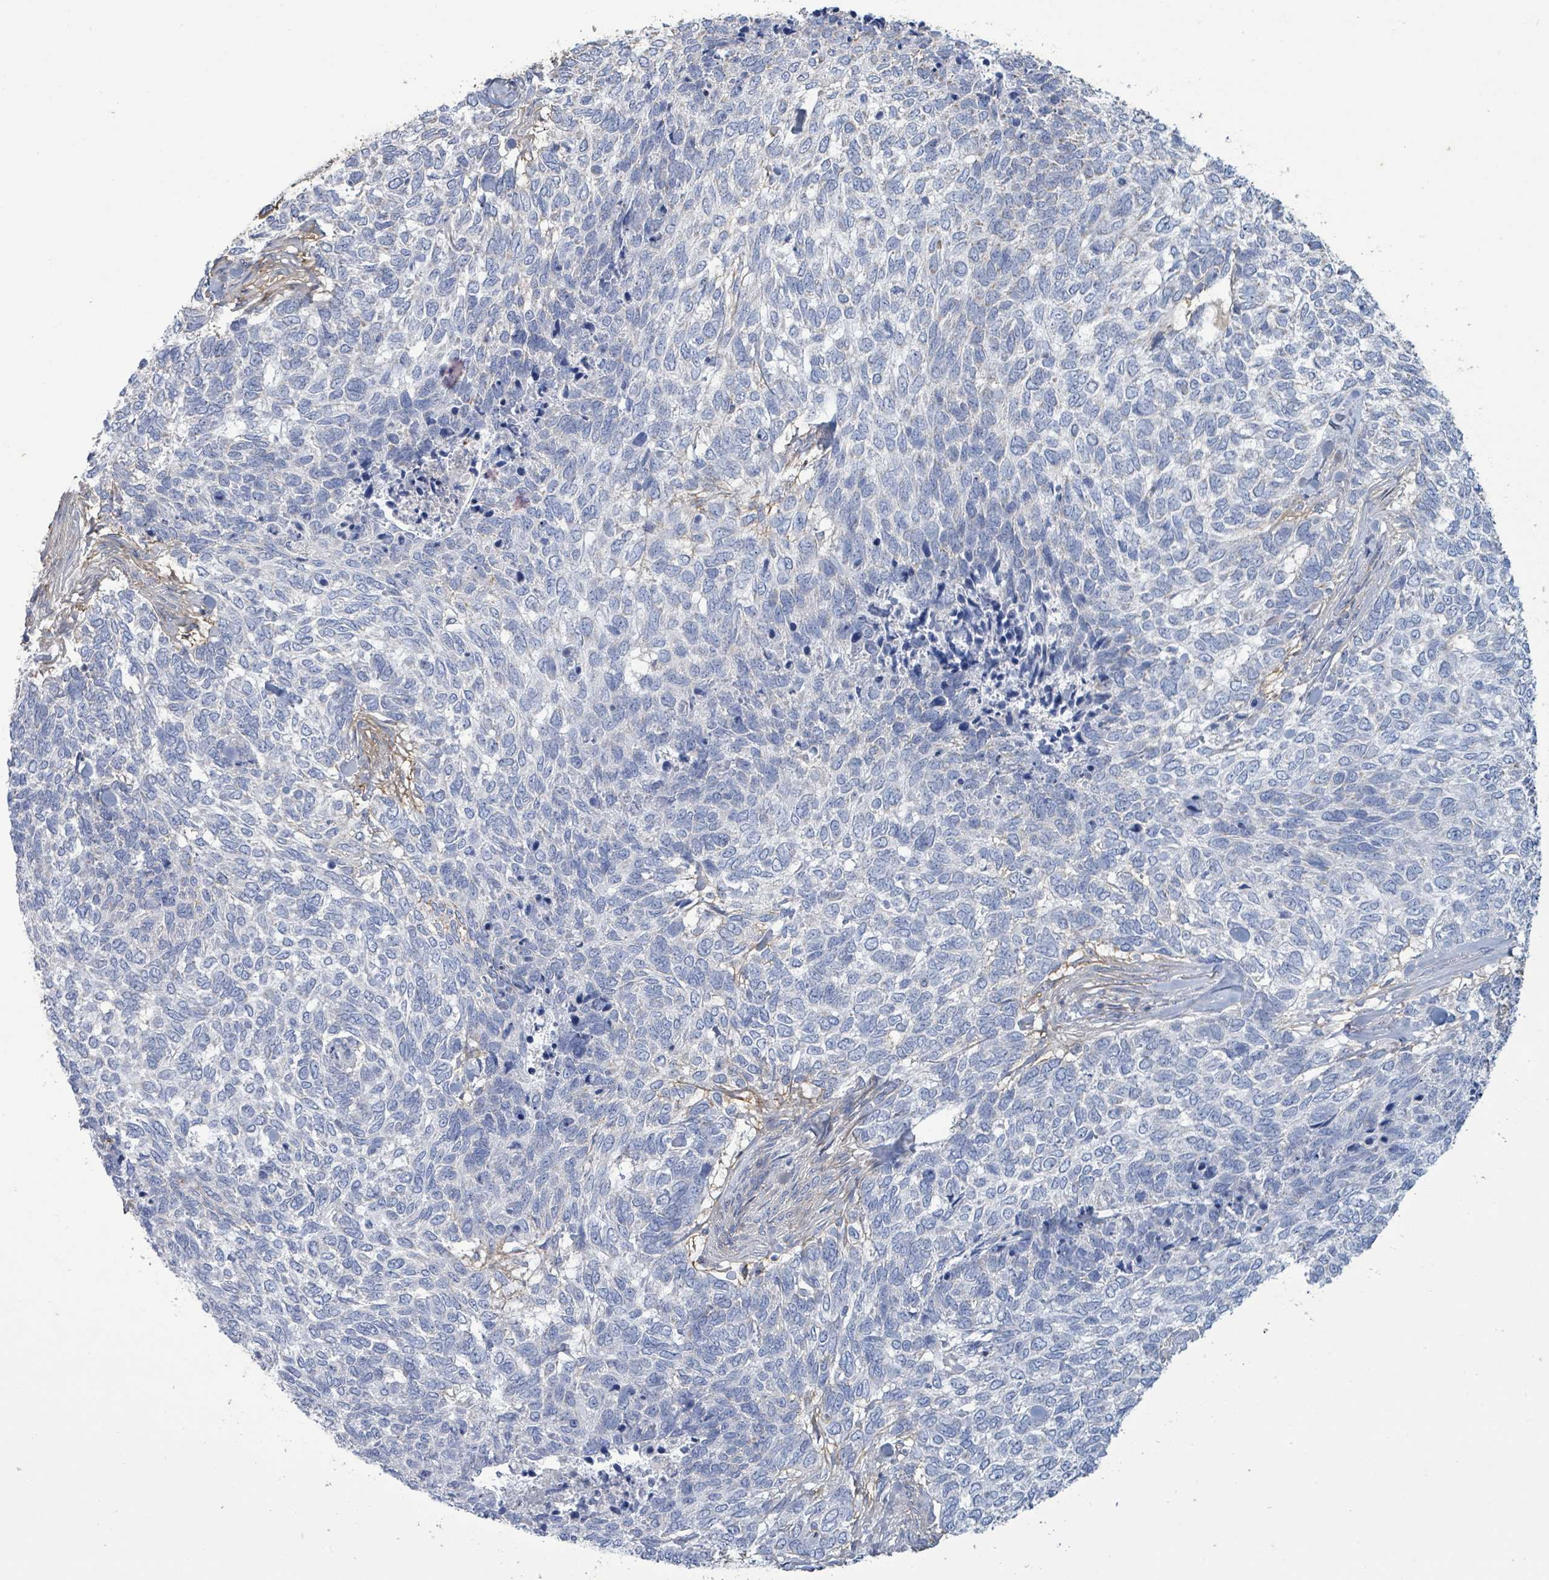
{"staining": {"intensity": "negative", "quantity": "none", "location": "none"}, "tissue": "skin cancer", "cell_type": "Tumor cells", "image_type": "cancer", "snomed": [{"axis": "morphology", "description": "Basal cell carcinoma"}, {"axis": "topography", "description": "Skin"}], "caption": "The immunohistochemistry (IHC) micrograph has no significant positivity in tumor cells of skin basal cell carcinoma tissue.", "gene": "ALG12", "patient": {"sex": "female", "age": 65}}